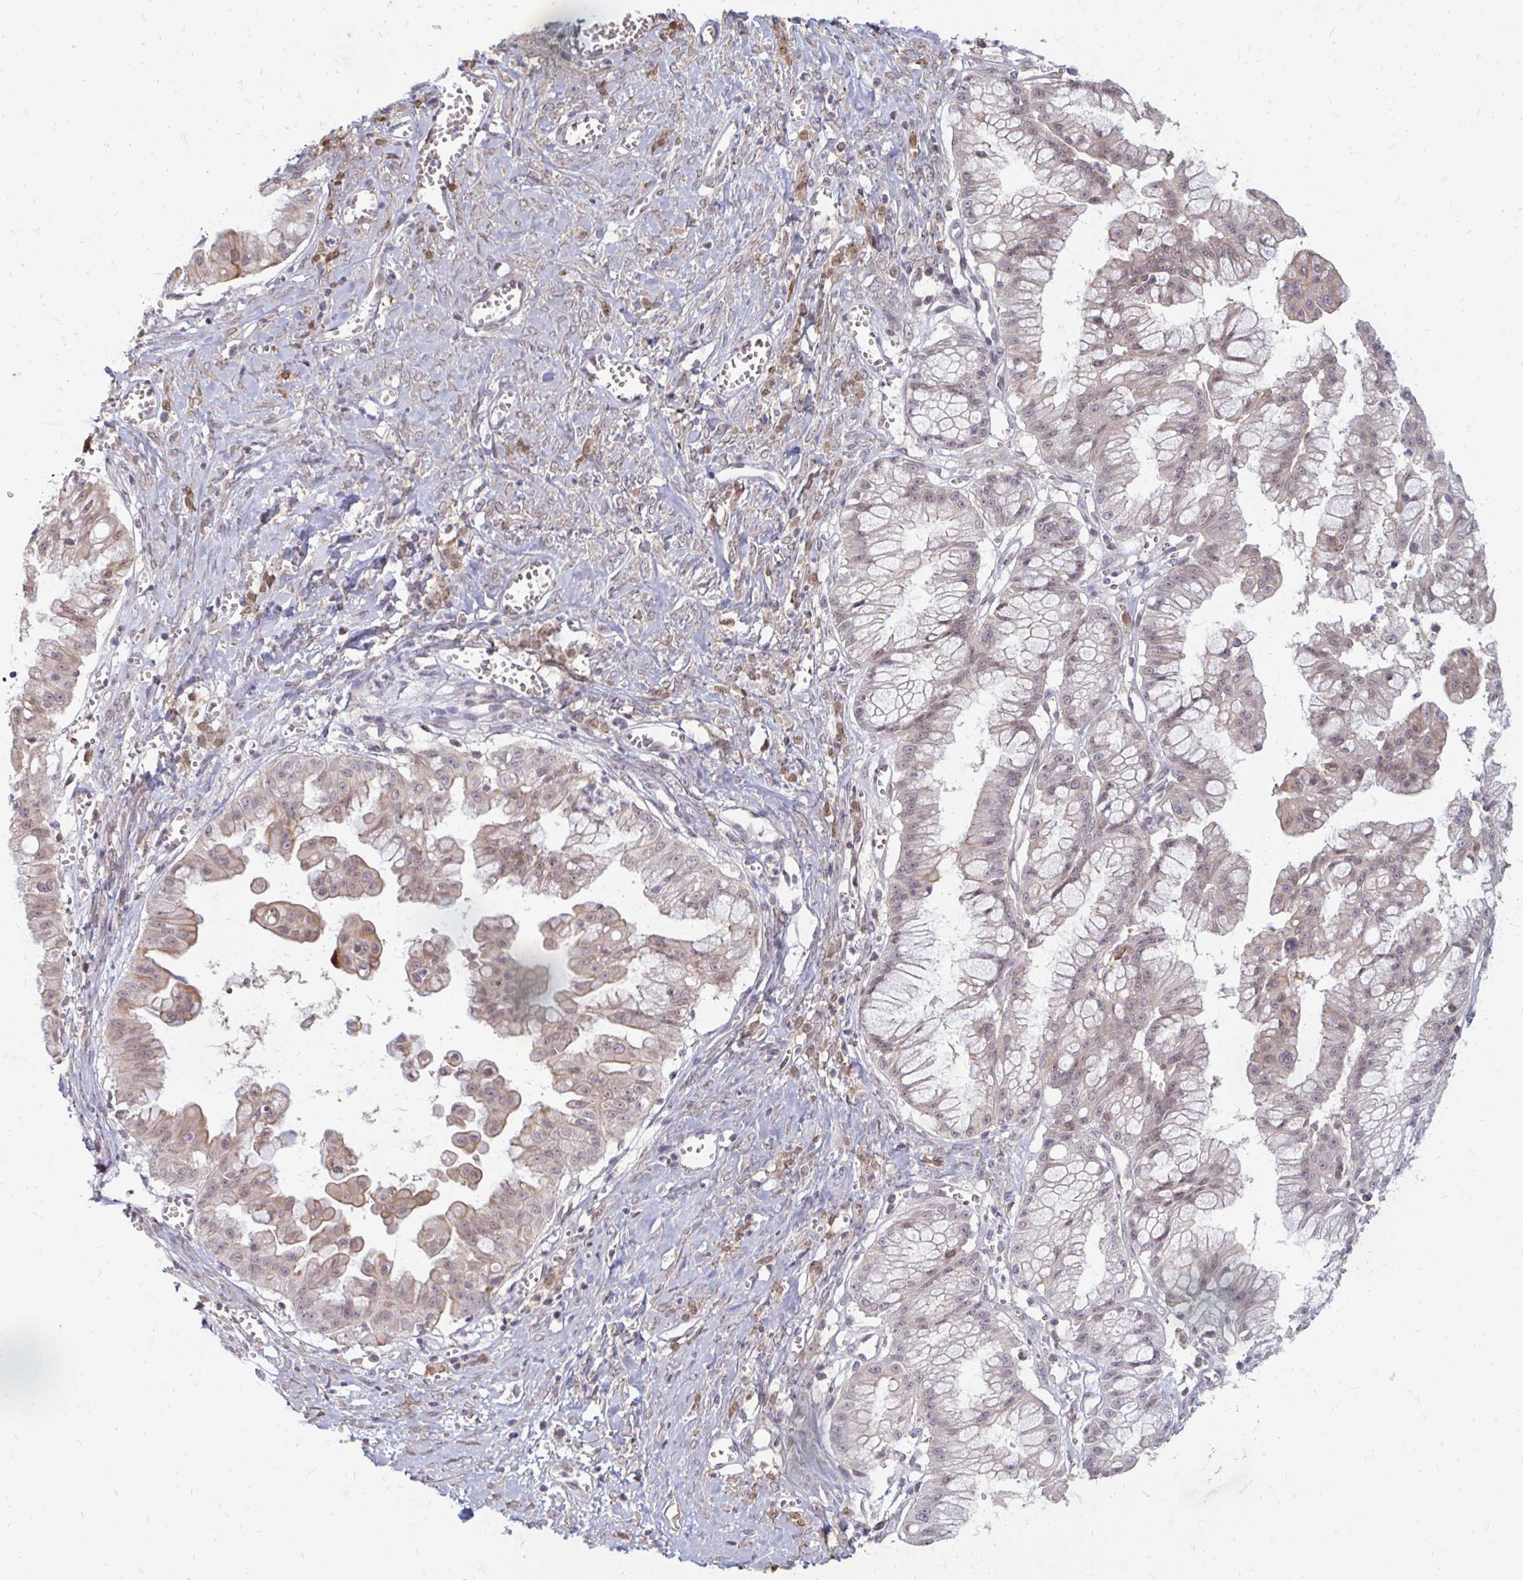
{"staining": {"intensity": "weak", "quantity": "25%-75%", "location": "cytoplasmic/membranous"}, "tissue": "ovarian cancer", "cell_type": "Tumor cells", "image_type": "cancer", "snomed": [{"axis": "morphology", "description": "Cystadenocarcinoma, mucinous, NOS"}, {"axis": "topography", "description": "Ovary"}], "caption": "Ovarian cancer (mucinous cystadenocarcinoma) stained for a protein (brown) demonstrates weak cytoplasmic/membranous positive staining in about 25%-75% of tumor cells.", "gene": "GPC5", "patient": {"sex": "female", "age": 70}}